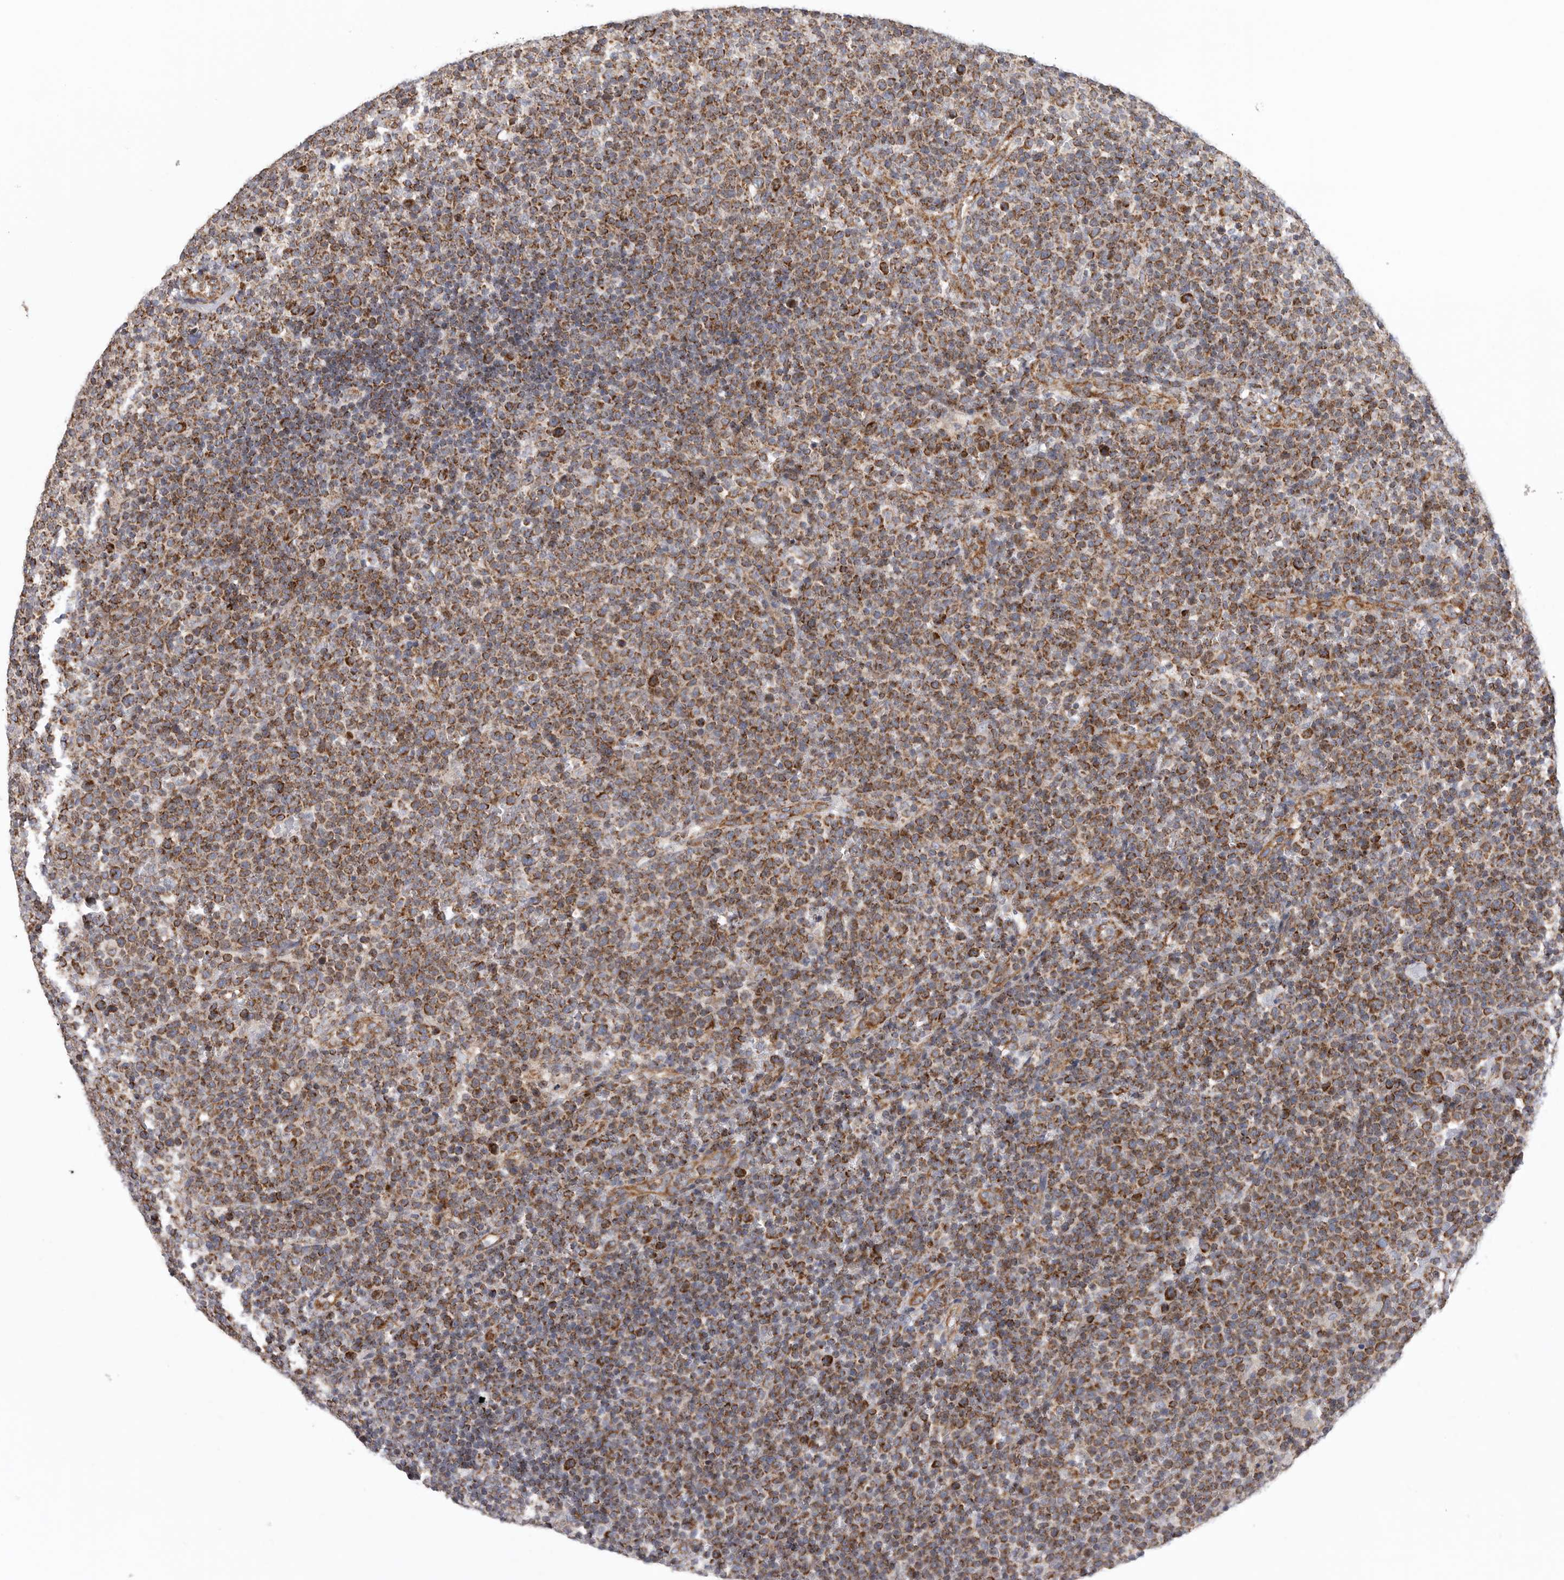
{"staining": {"intensity": "moderate", "quantity": ">75%", "location": "cytoplasmic/membranous"}, "tissue": "lymphoma", "cell_type": "Tumor cells", "image_type": "cancer", "snomed": [{"axis": "morphology", "description": "Malignant lymphoma, non-Hodgkin's type, High grade"}, {"axis": "topography", "description": "Lymph node"}], "caption": "The immunohistochemical stain shows moderate cytoplasmic/membranous expression in tumor cells of lymphoma tissue. The protein of interest is stained brown, and the nuclei are stained in blue (DAB (3,3'-diaminobenzidine) IHC with brightfield microscopy, high magnification).", "gene": "FKBP8", "patient": {"sex": "male", "age": 61}}